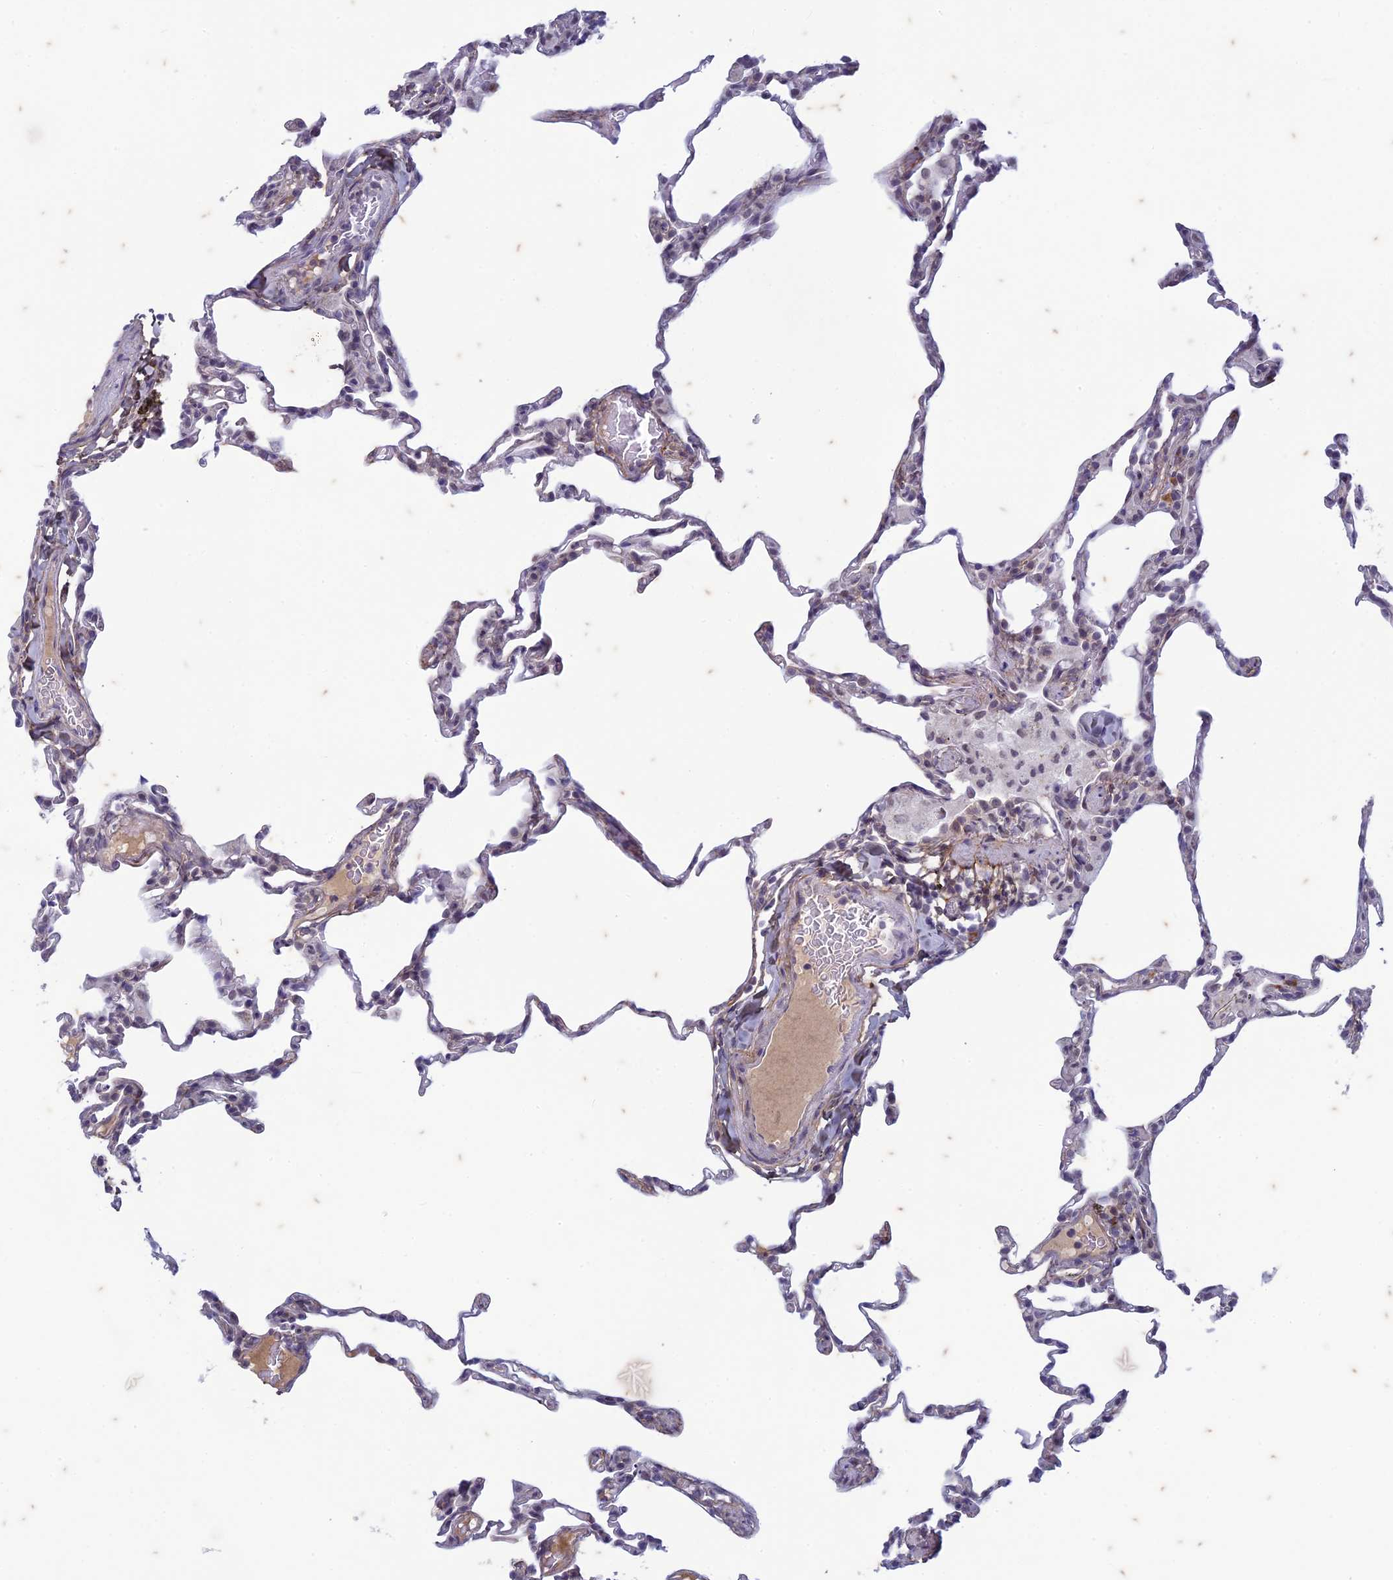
{"staining": {"intensity": "weak", "quantity": "<25%", "location": "cytoplasmic/membranous,nuclear"}, "tissue": "lung", "cell_type": "Alveolar cells", "image_type": "normal", "snomed": [{"axis": "morphology", "description": "Normal tissue, NOS"}, {"axis": "topography", "description": "Lung"}], "caption": "High magnification brightfield microscopy of normal lung stained with DAB (brown) and counterstained with hematoxylin (blue): alveolar cells show no significant expression.", "gene": "PABPN1L", "patient": {"sex": "male", "age": 20}}